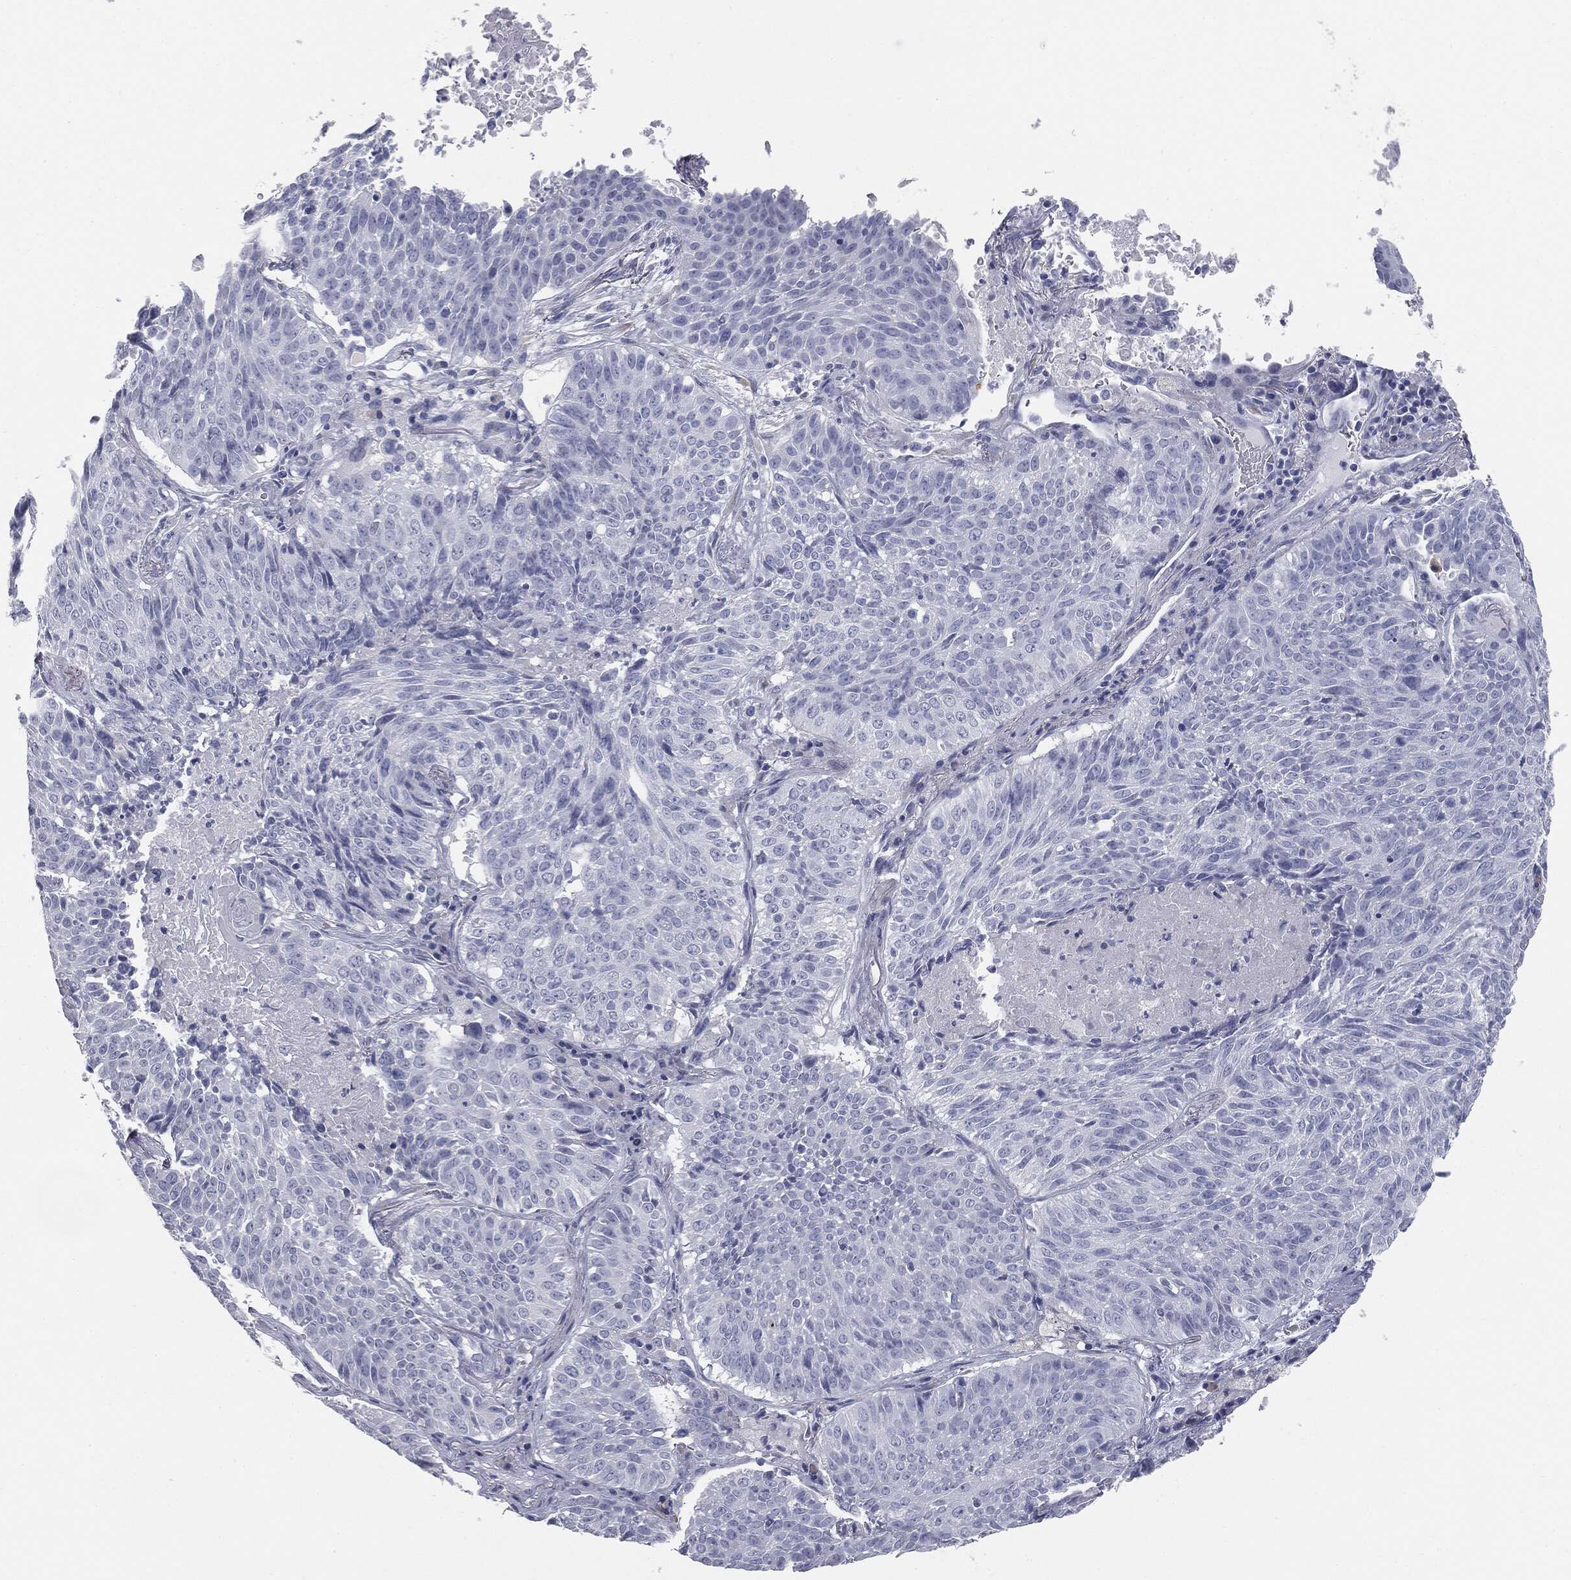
{"staining": {"intensity": "negative", "quantity": "none", "location": "none"}, "tissue": "lung cancer", "cell_type": "Tumor cells", "image_type": "cancer", "snomed": [{"axis": "morphology", "description": "Squamous cell carcinoma, NOS"}, {"axis": "topography", "description": "Lung"}], "caption": "Tumor cells are negative for protein expression in human lung cancer (squamous cell carcinoma). Nuclei are stained in blue.", "gene": "MUC5AC", "patient": {"sex": "male", "age": 64}}